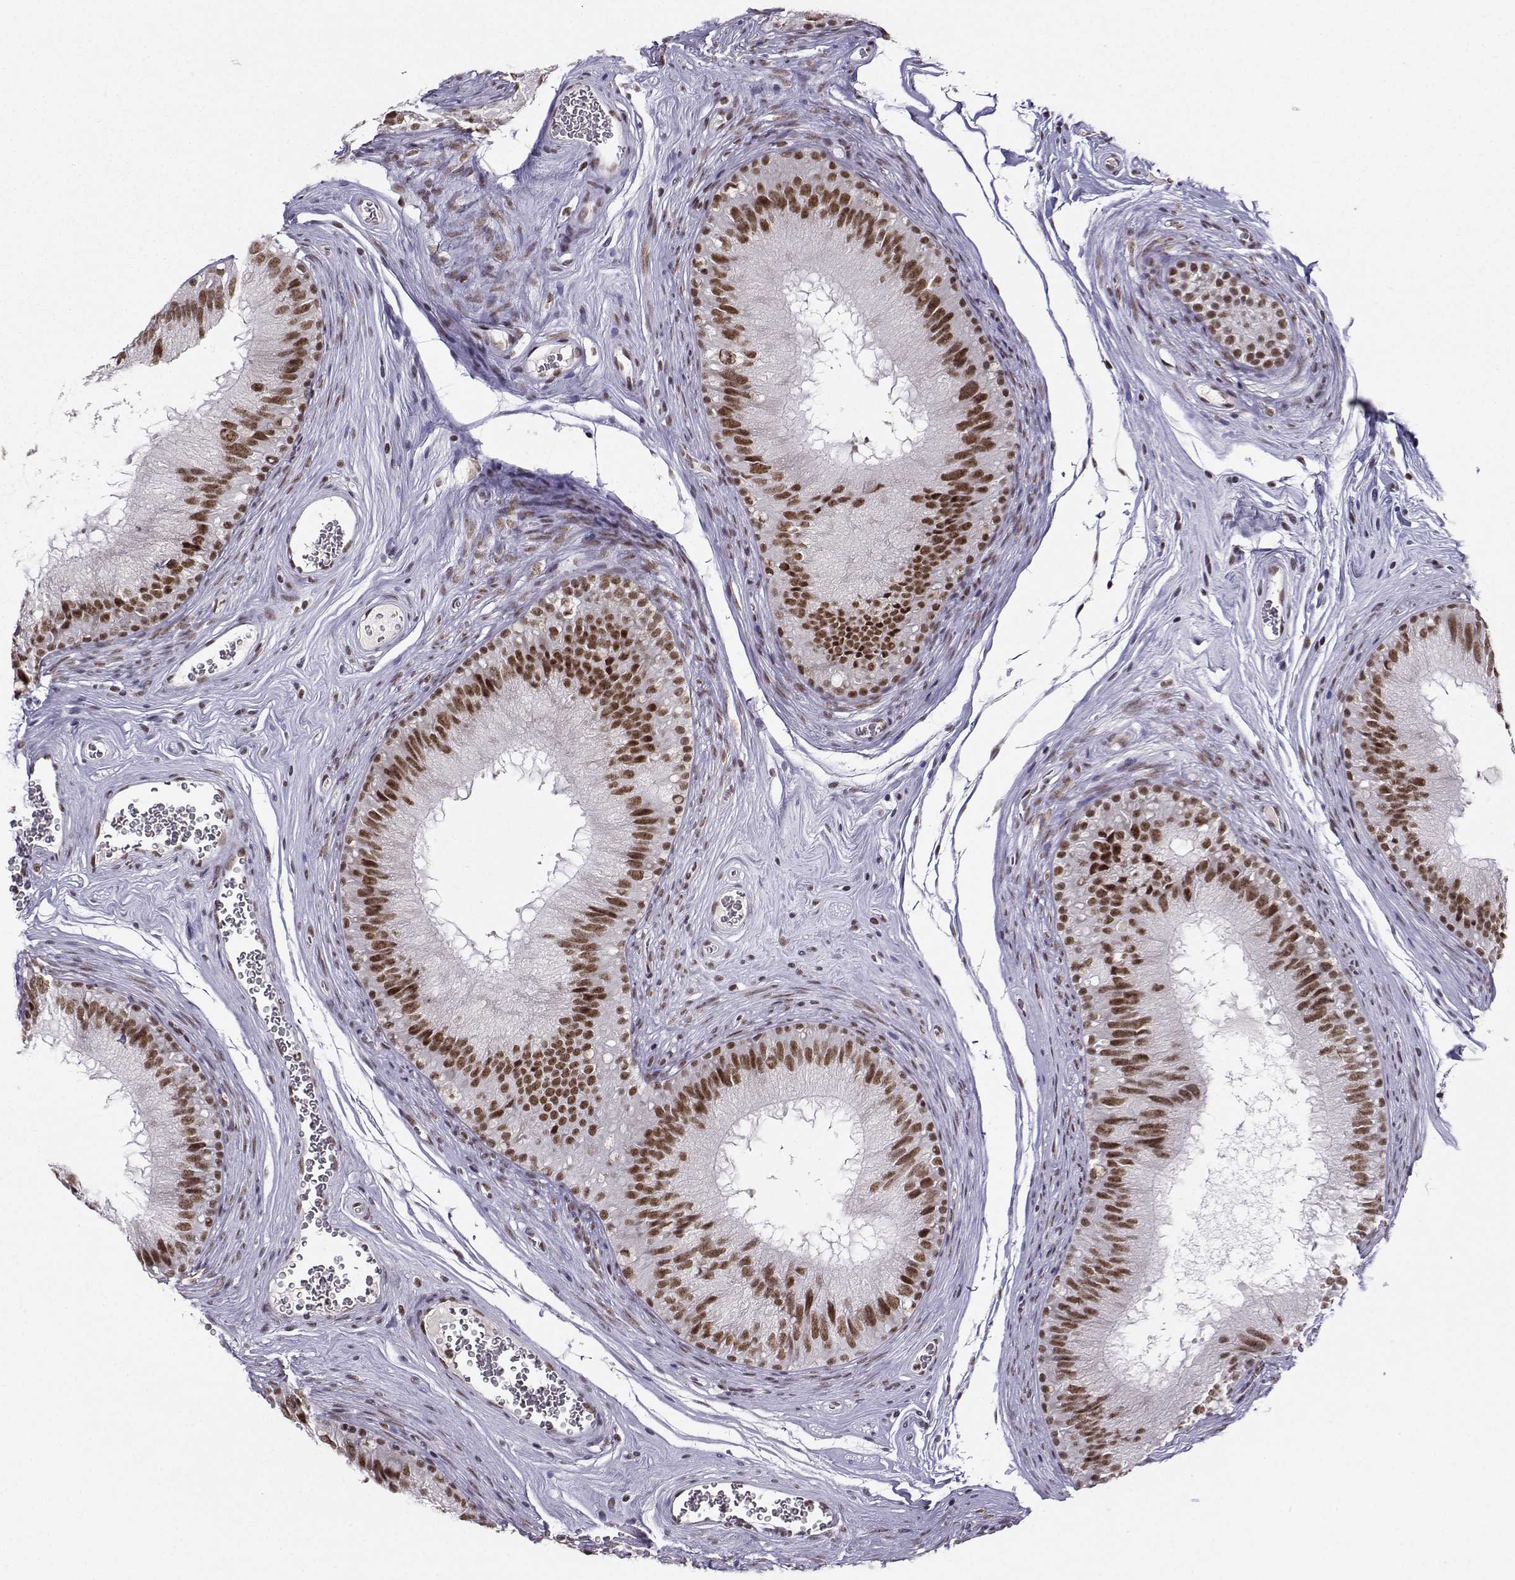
{"staining": {"intensity": "strong", "quantity": "25%-75%", "location": "nuclear"}, "tissue": "epididymis", "cell_type": "Glandular cells", "image_type": "normal", "snomed": [{"axis": "morphology", "description": "Normal tissue, NOS"}, {"axis": "topography", "description": "Epididymis"}], "caption": "An image of epididymis stained for a protein demonstrates strong nuclear brown staining in glandular cells.", "gene": "SNRPB2", "patient": {"sex": "male", "age": 37}}